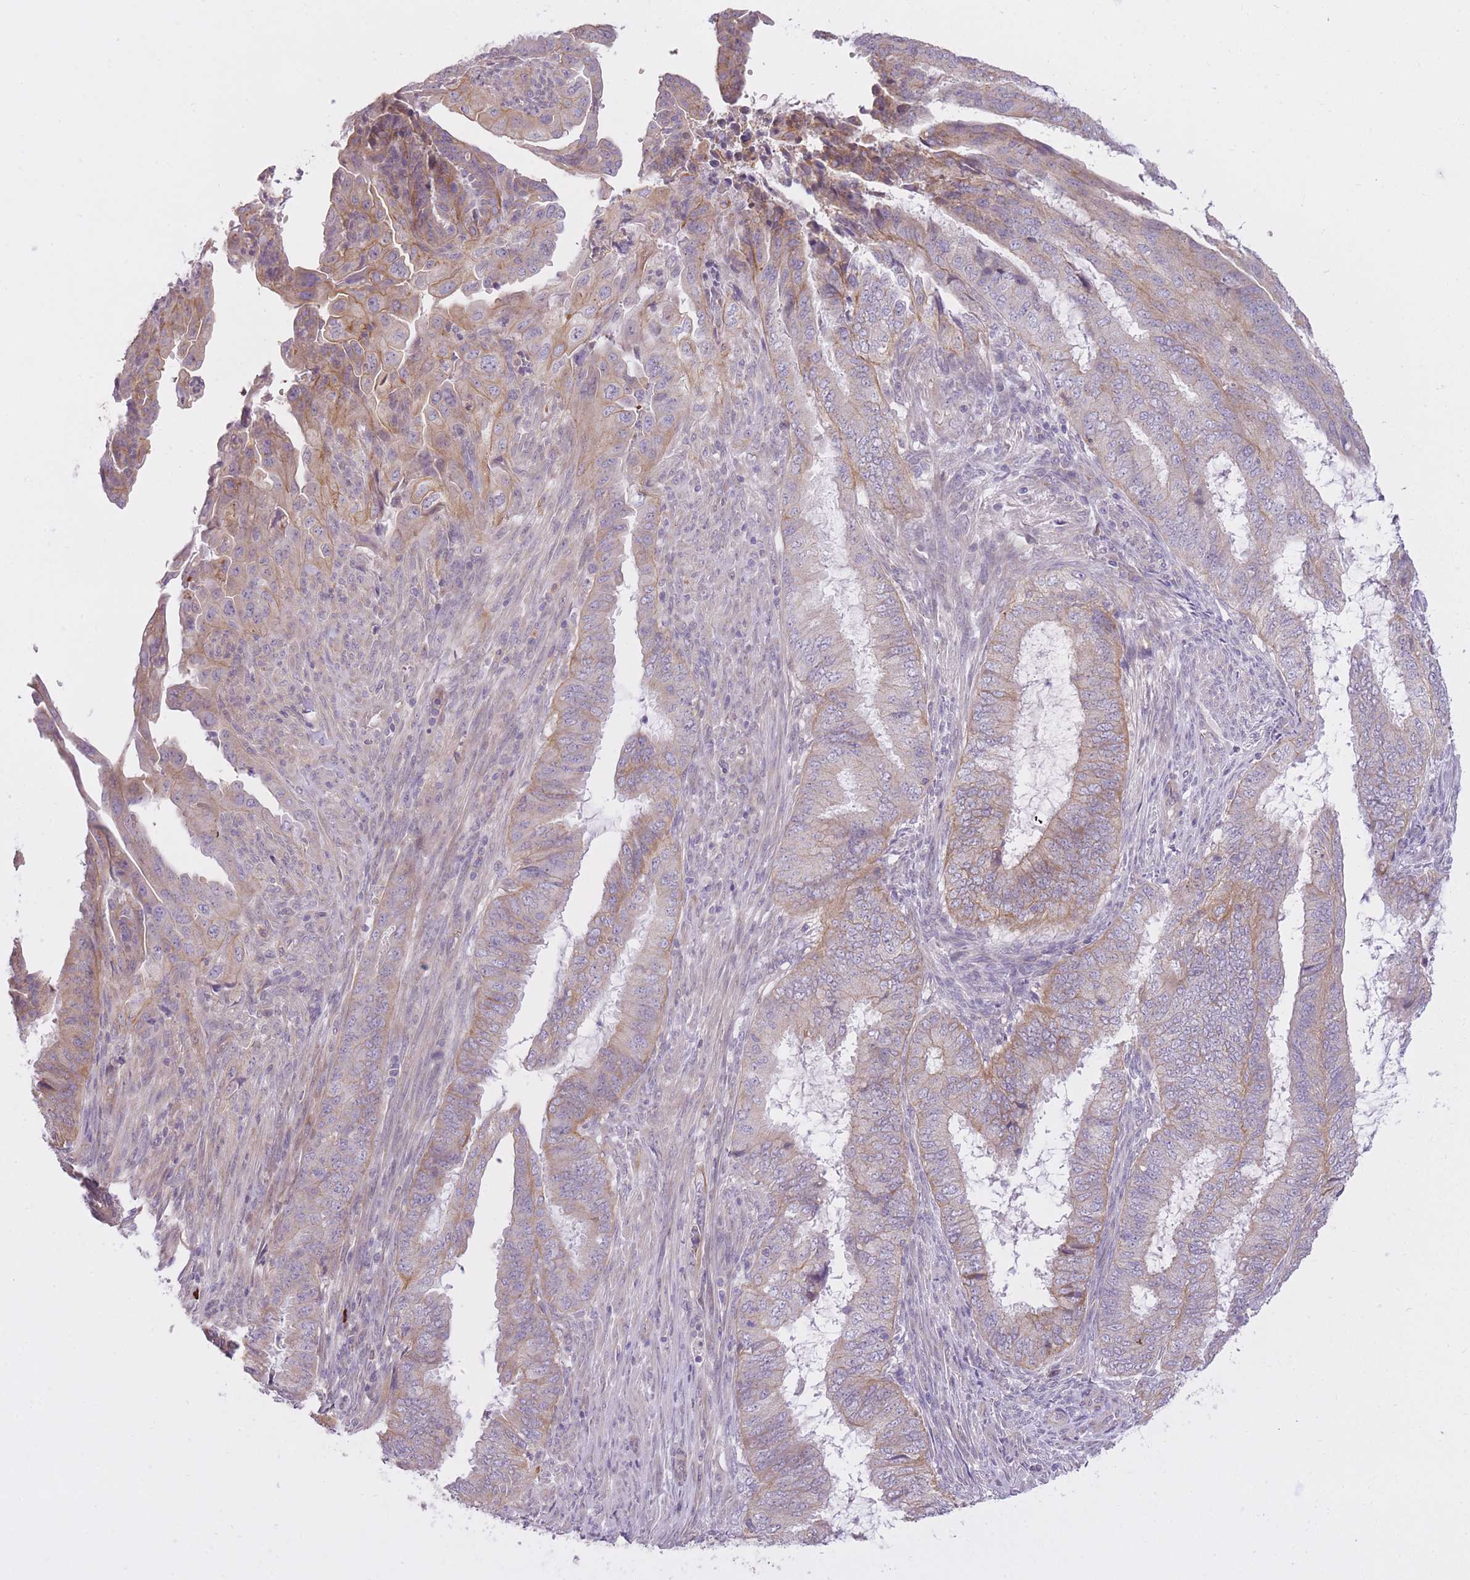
{"staining": {"intensity": "moderate", "quantity": "25%-75%", "location": "cytoplasmic/membranous"}, "tissue": "endometrial cancer", "cell_type": "Tumor cells", "image_type": "cancer", "snomed": [{"axis": "morphology", "description": "Adenocarcinoma, NOS"}, {"axis": "topography", "description": "Endometrium"}], "caption": "Tumor cells reveal moderate cytoplasmic/membranous positivity in approximately 25%-75% of cells in endometrial cancer (adenocarcinoma).", "gene": "REV1", "patient": {"sex": "female", "age": 51}}